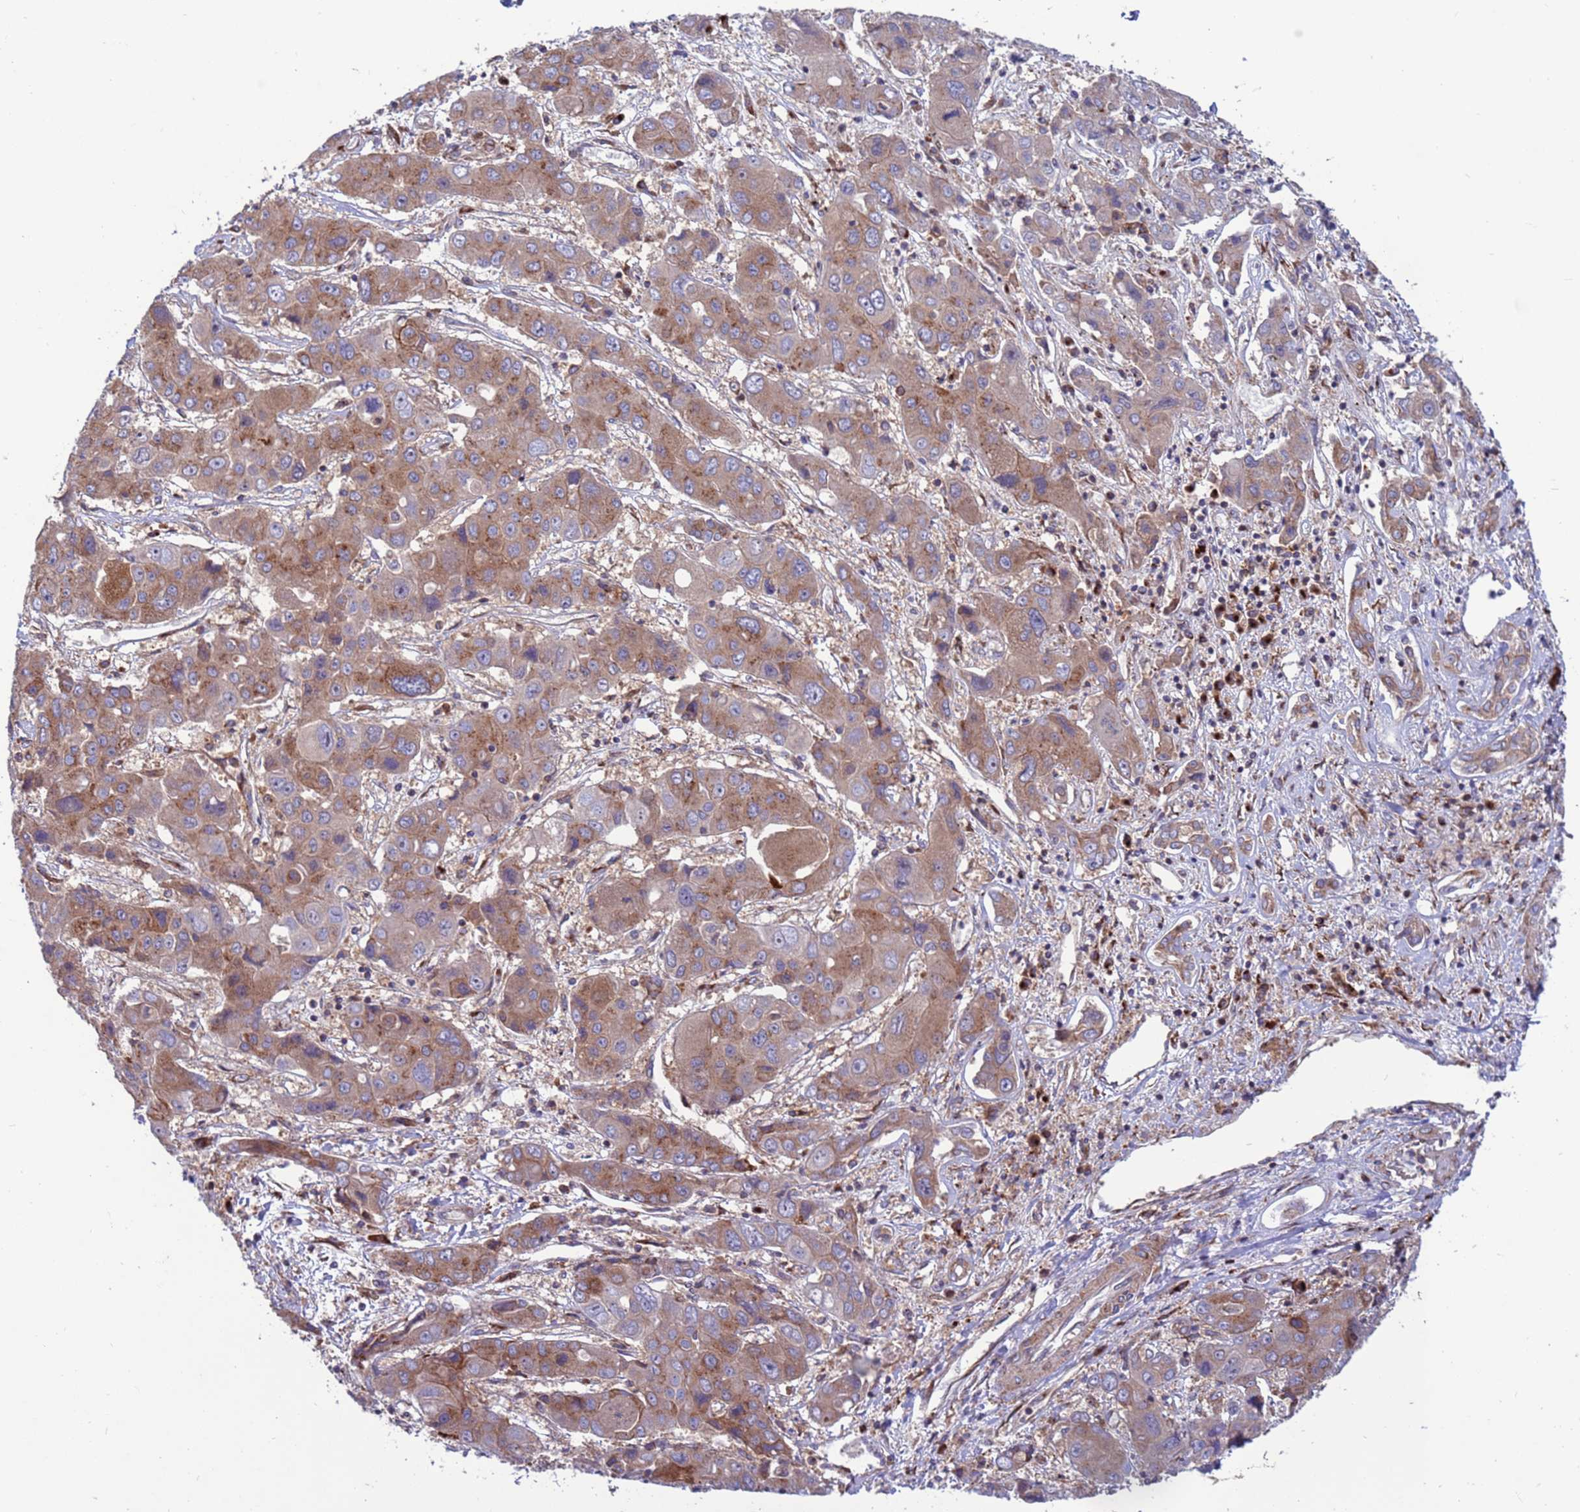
{"staining": {"intensity": "moderate", "quantity": ">75%", "location": "cytoplasmic/membranous"}, "tissue": "liver cancer", "cell_type": "Tumor cells", "image_type": "cancer", "snomed": [{"axis": "morphology", "description": "Cholangiocarcinoma"}, {"axis": "topography", "description": "Liver"}], "caption": "An immunohistochemistry histopathology image of neoplastic tissue is shown. Protein staining in brown labels moderate cytoplasmic/membranous positivity in liver cancer within tumor cells. (IHC, brightfield microscopy, high magnification).", "gene": "ZC3HAV1", "patient": {"sex": "male", "age": 67}}